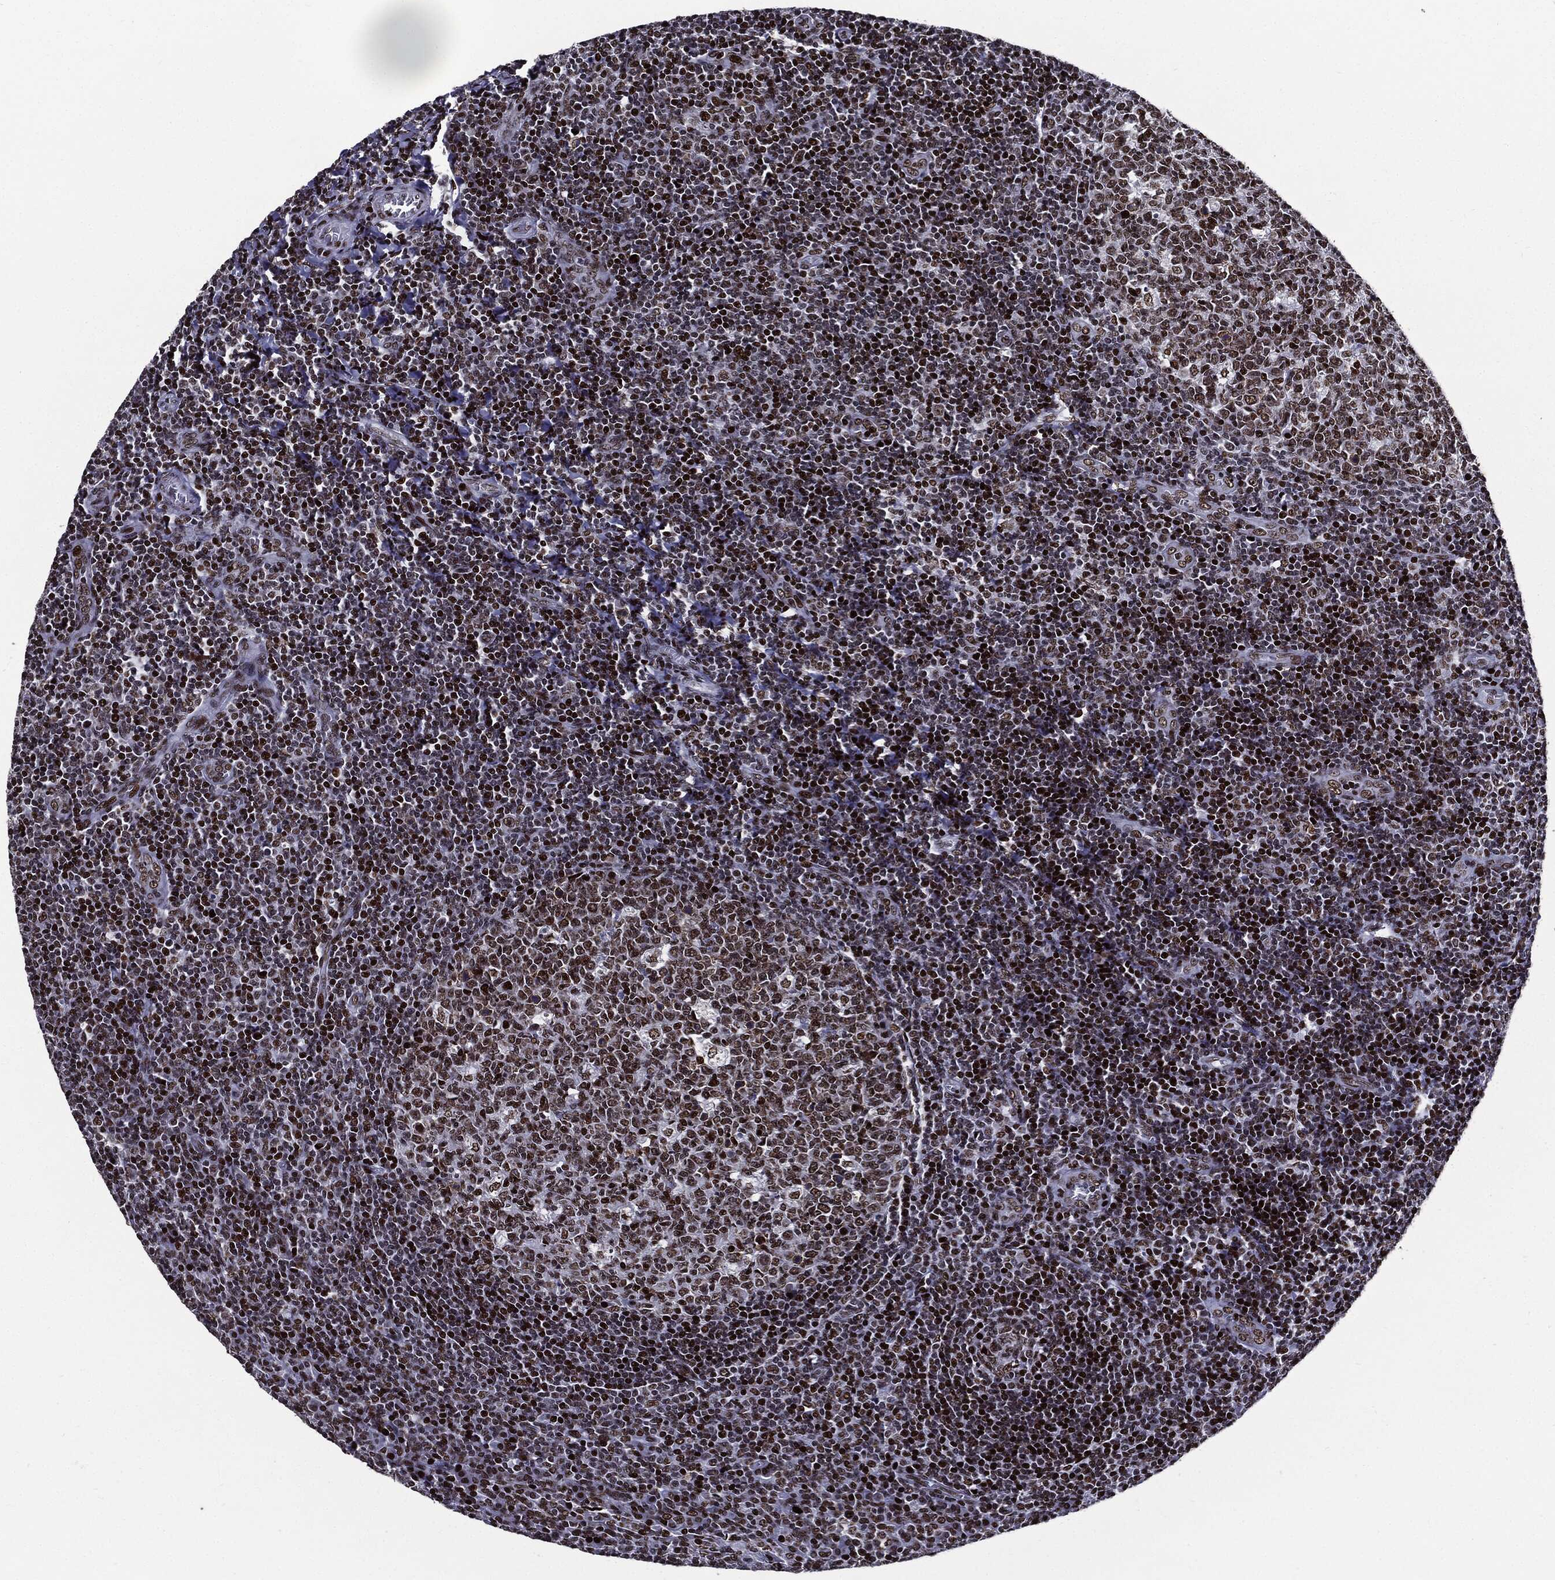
{"staining": {"intensity": "moderate", "quantity": ">75%", "location": "nuclear"}, "tissue": "tonsil", "cell_type": "Germinal center cells", "image_type": "normal", "snomed": [{"axis": "morphology", "description": "Normal tissue, NOS"}, {"axis": "topography", "description": "Tonsil"}], "caption": "Benign tonsil reveals moderate nuclear staining in about >75% of germinal center cells The protein is shown in brown color, while the nuclei are stained blue..", "gene": "ZFP91", "patient": {"sex": "female", "age": 13}}